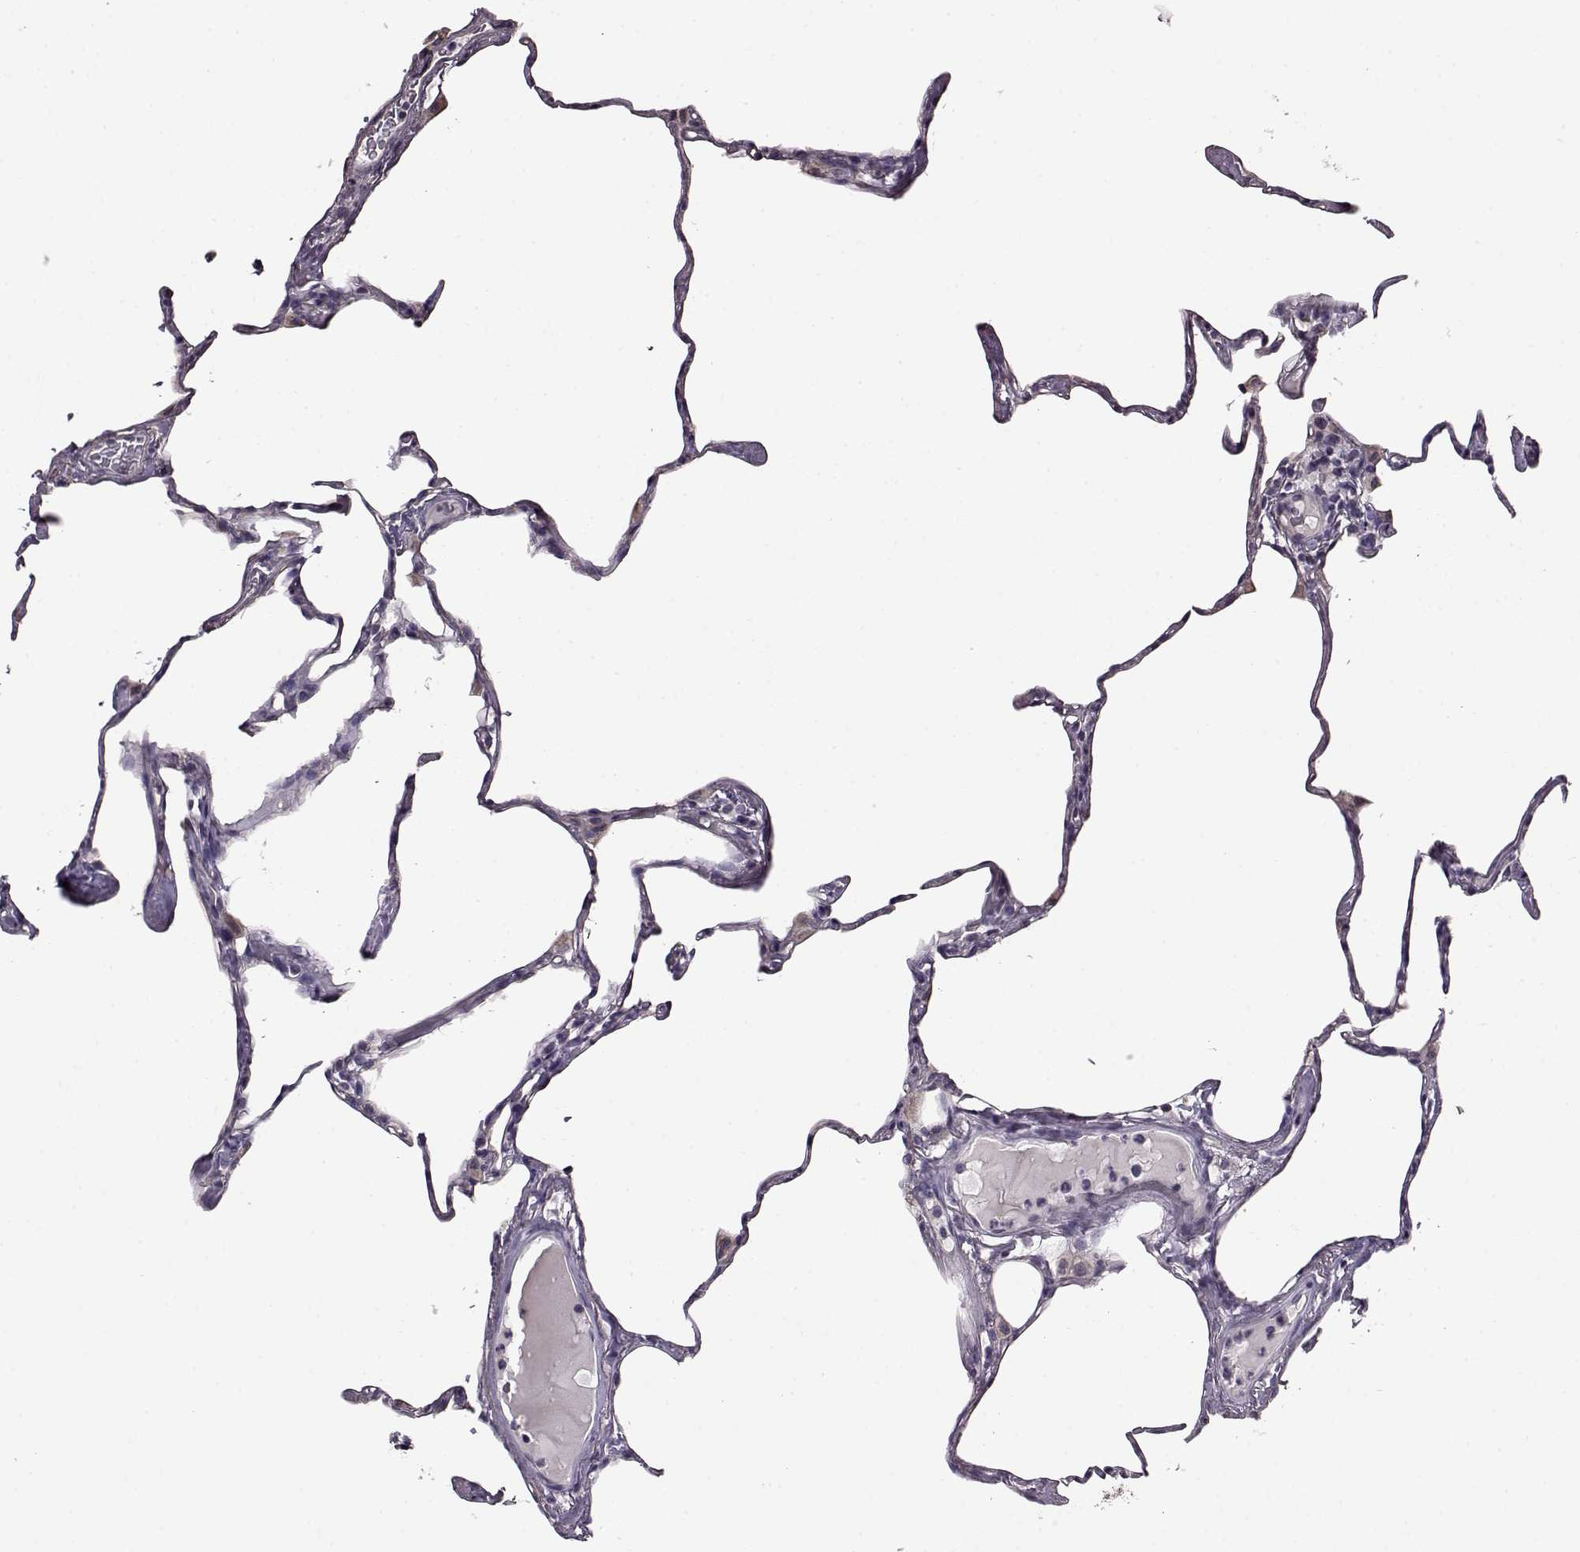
{"staining": {"intensity": "negative", "quantity": "none", "location": "none"}, "tissue": "lung", "cell_type": "Alveolar cells", "image_type": "normal", "snomed": [{"axis": "morphology", "description": "Normal tissue, NOS"}, {"axis": "topography", "description": "Lung"}], "caption": "This is an immunohistochemistry image of unremarkable human lung. There is no staining in alveolar cells.", "gene": "EDDM3B", "patient": {"sex": "male", "age": 65}}